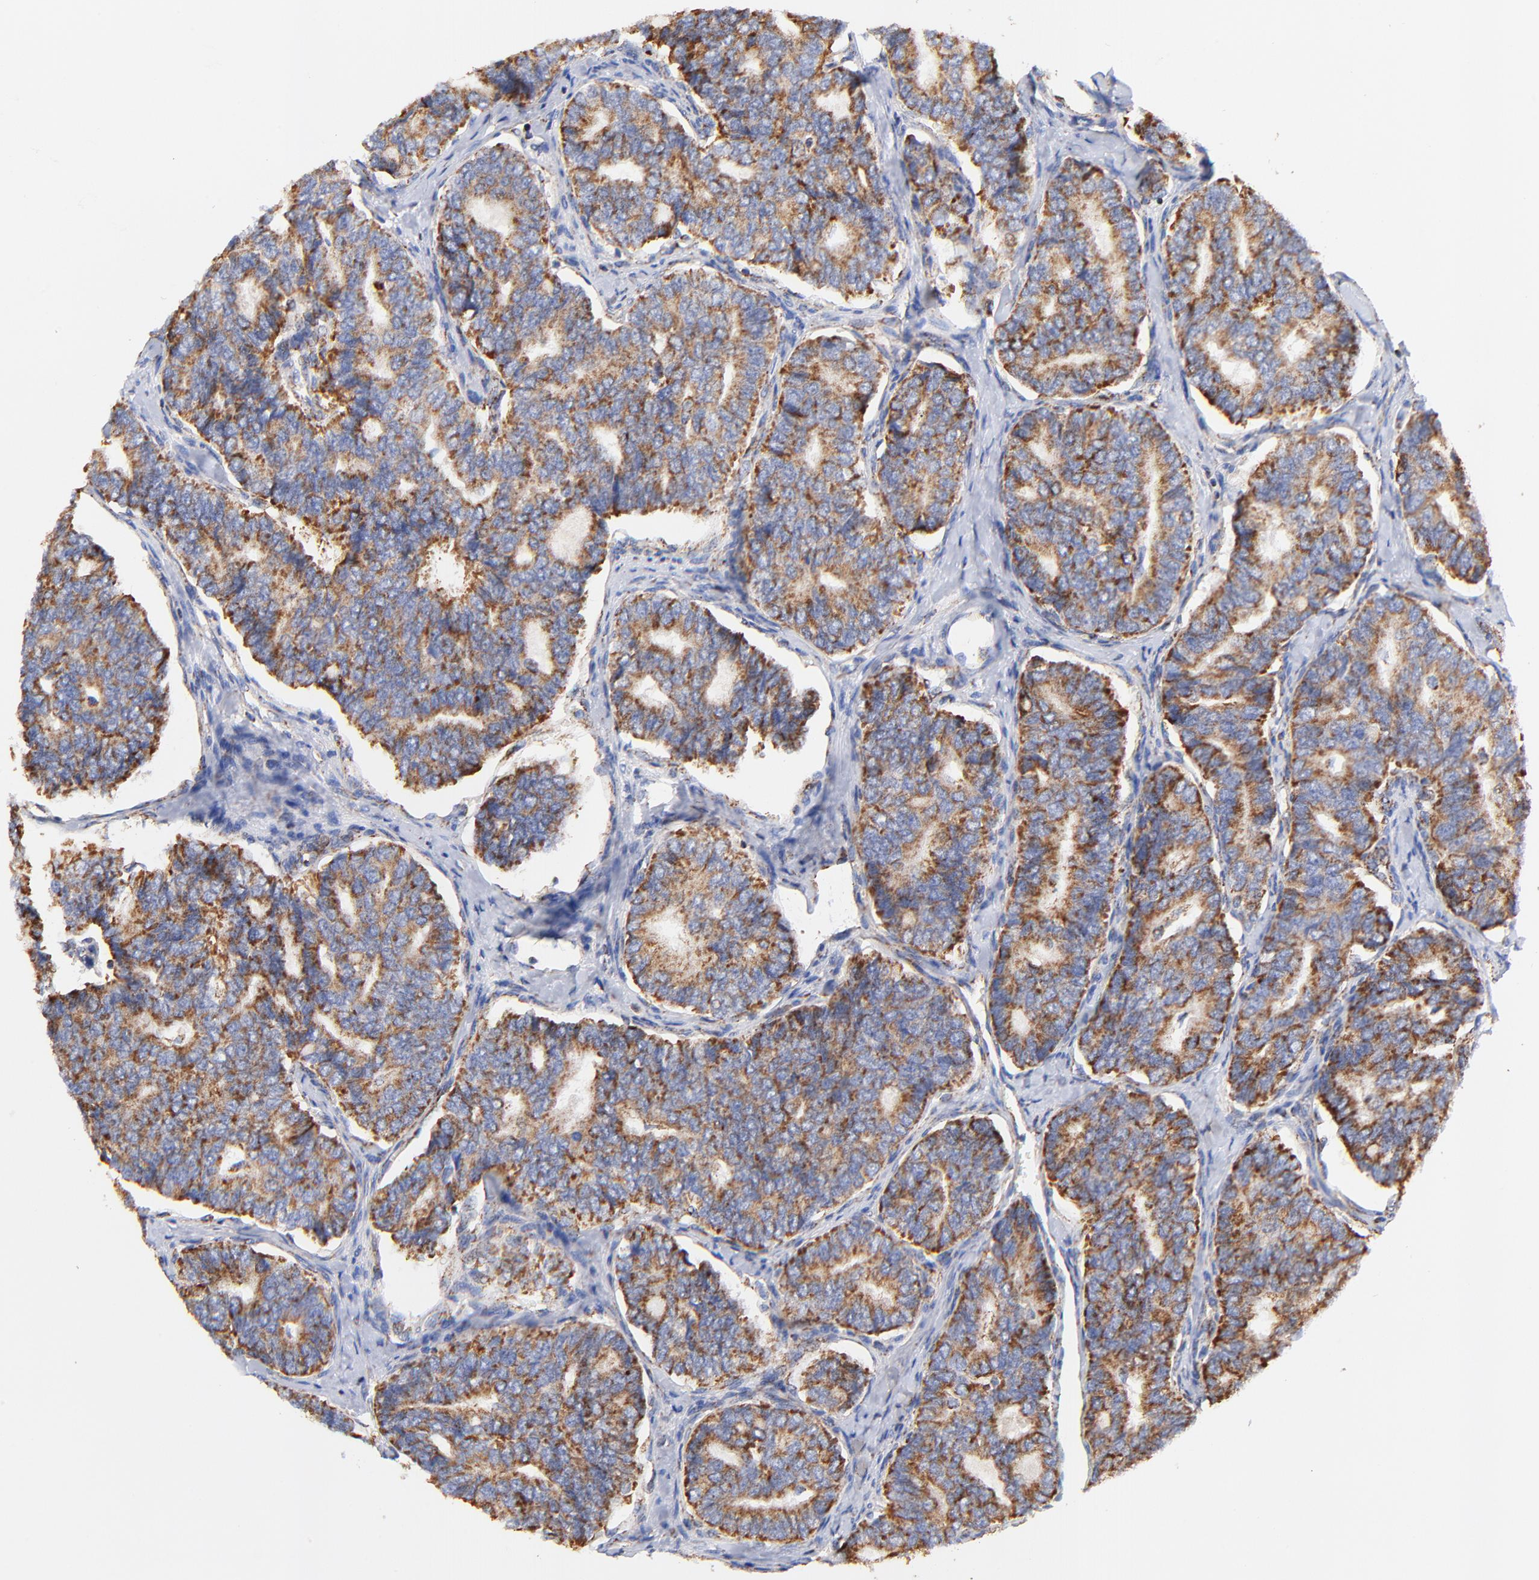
{"staining": {"intensity": "strong", "quantity": ">75%", "location": "cytoplasmic/membranous"}, "tissue": "thyroid cancer", "cell_type": "Tumor cells", "image_type": "cancer", "snomed": [{"axis": "morphology", "description": "Papillary adenocarcinoma, NOS"}, {"axis": "topography", "description": "Thyroid gland"}], "caption": "Papillary adenocarcinoma (thyroid) stained for a protein (brown) reveals strong cytoplasmic/membranous positive staining in approximately >75% of tumor cells.", "gene": "ATP5F1D", "patient": {"sex": "female", "age": 35}}